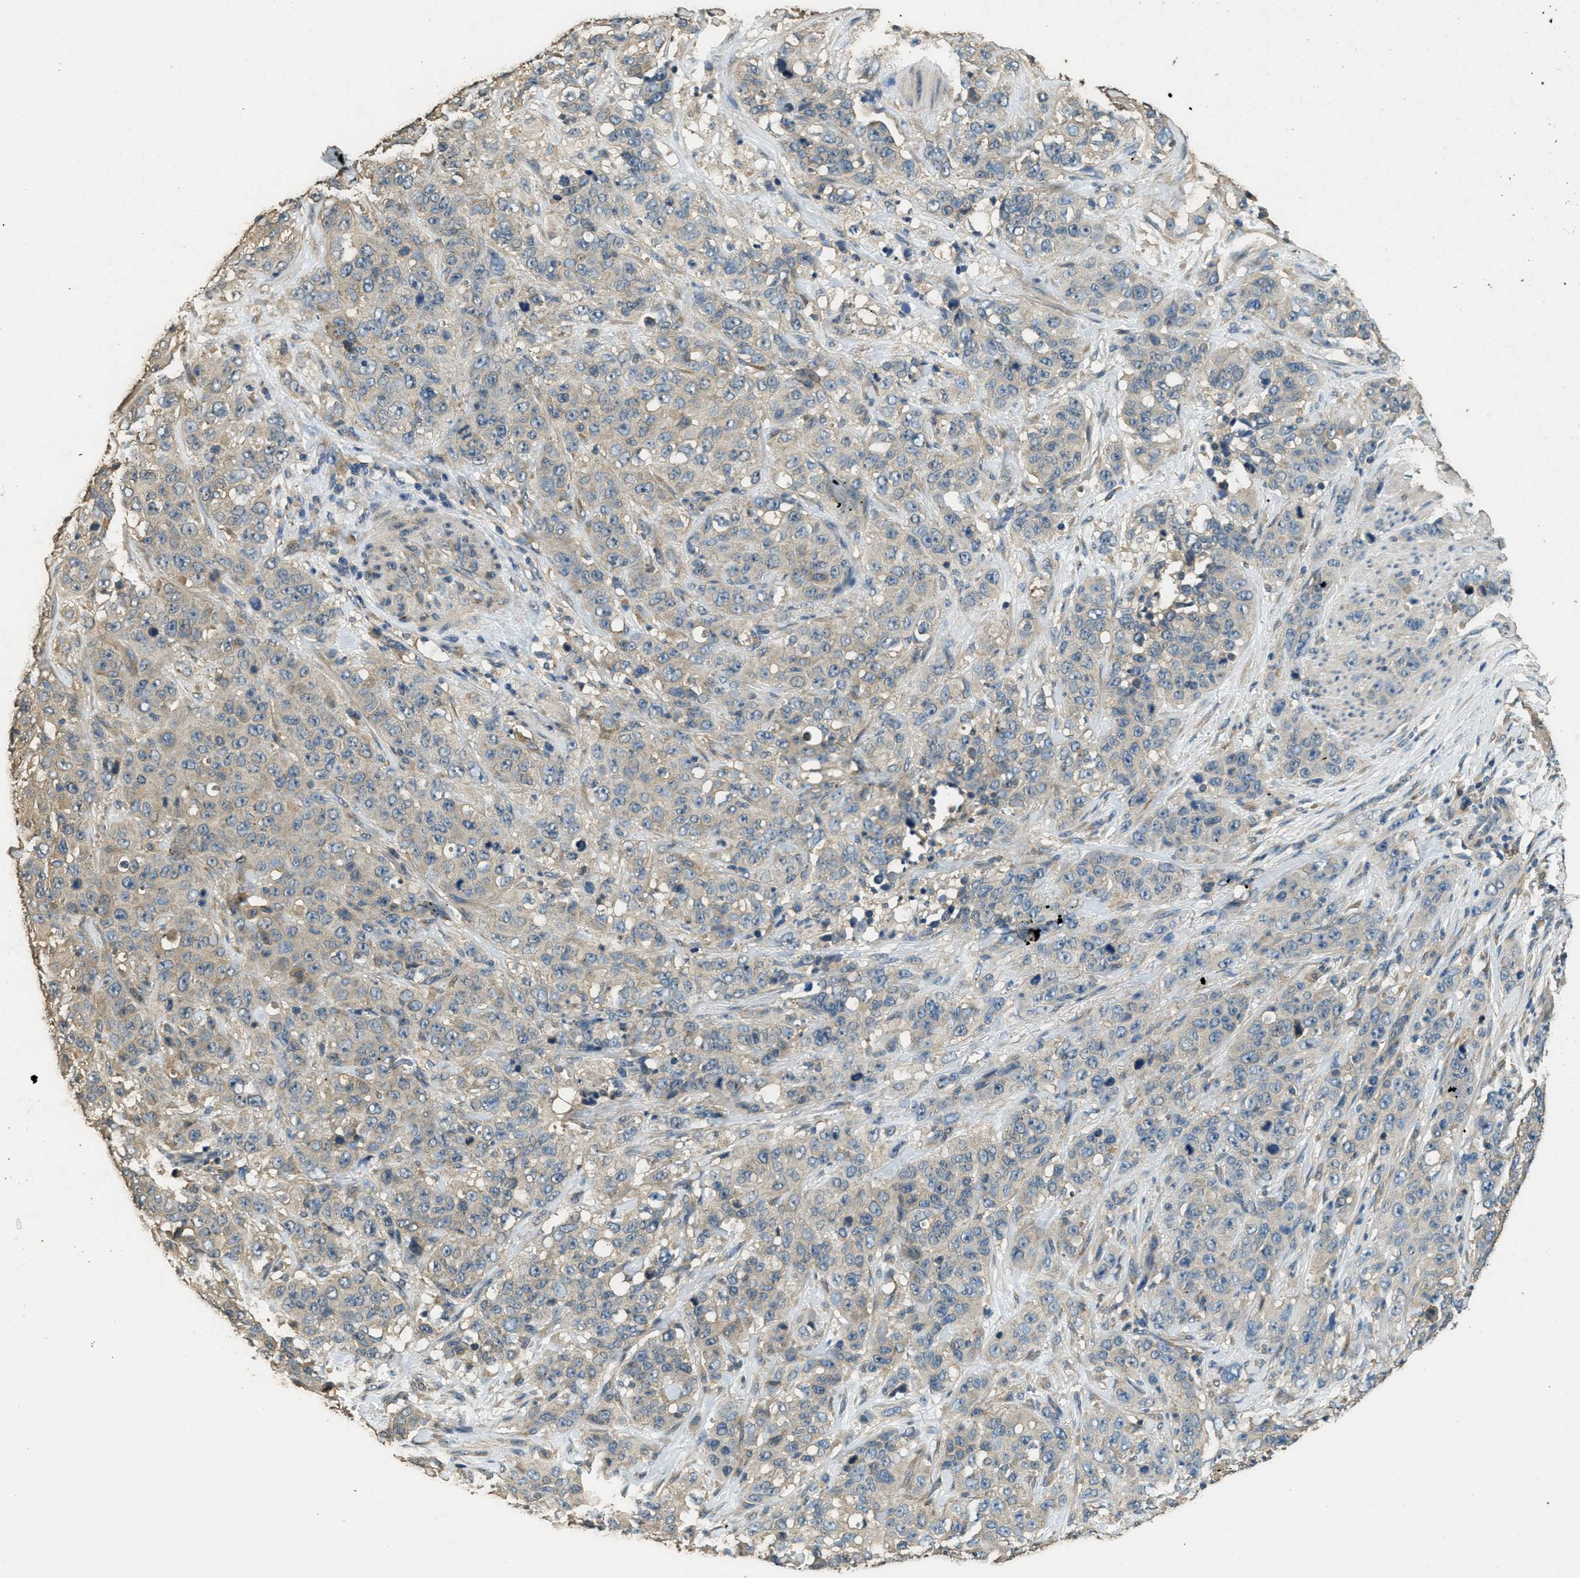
{"staining": {"intensity": "negative", "quantity": "none", "location": "none"}, "tissue": "stomach cancer", "cell_type": "Tumor cells", "image_type": "cancer", "snomed": [{"axis": "morphology", "description": "Adenocarcinoma, NOS"}, {"axis": "topography", "description": "Stomach"}], "caption": "Histopathology image shows no protein positivity in tumor cells of stomach adenocarcinoma tissue.", "gene": "RAB6B", "patient": {"sex": "male", "age": 48}}